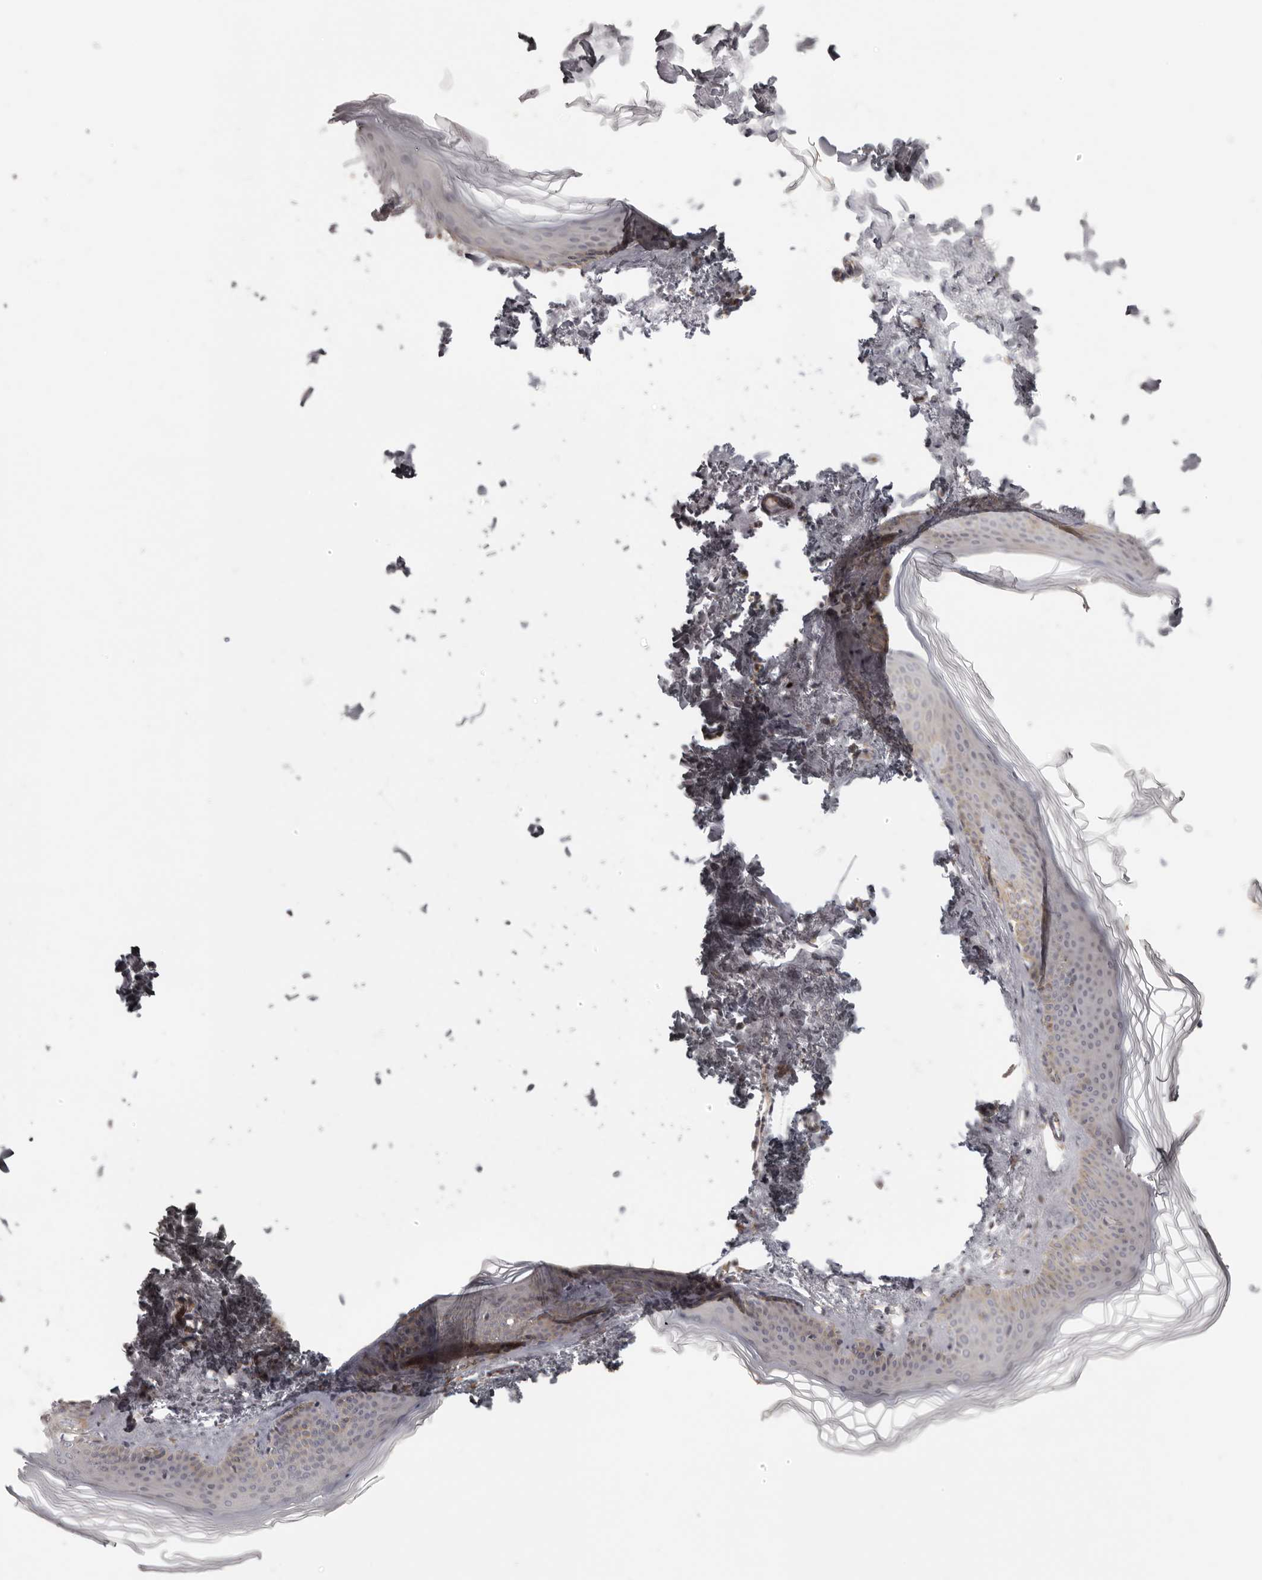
{"staining": {"intensity": "negative", "quantity": "none", "location": "none"}, "tissue": "skin", "cell_type": "Fibroblasts", "image_type": "normal", "snomed": [{"axis": "morphology", "description": "Normal tissue, NOS"}, {"axis": "topography", "description": "Skin"}], "caption": "This is a photomicrograph of immunohistochemistry (IHC) staining of normal skin, which shows no staining in fibroblasts. (DAB immunohistochemistry (IHC) visualized using brightfield microscopy, high magnification).", "gene": "EEF1E1", "patient": {"sex": "female", "age": 27}}